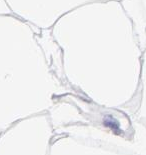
{"staining": {"intensity": "negative", "quantity": "none", "location": "none"}, "tissue": "adipose tissue", "cell_type": "Adipocytes", "image_type": "normal", "snomed": [{"axis": "morphology", "description": "Normal tissue, NOS"}, {"axis": "morphology", "description": "Duct carcinoma"}, {"axis": "topography", "description": "Breast"}, {"axis": "topography", "description": "Adipose tissue"}], "caption": "Immunohistochemistry (IHC) micrograph of normal adipose tissue stained for a protein (brown), which demonstrates no staining in adipocytes. The staining was performed using DAB to visualize the protein expression in brown, while the nuclei were stained in blue with hematoxylin (Magnification: 20x).", "gene": "PIP", "patient": {"sex": "female", "age": 37}}